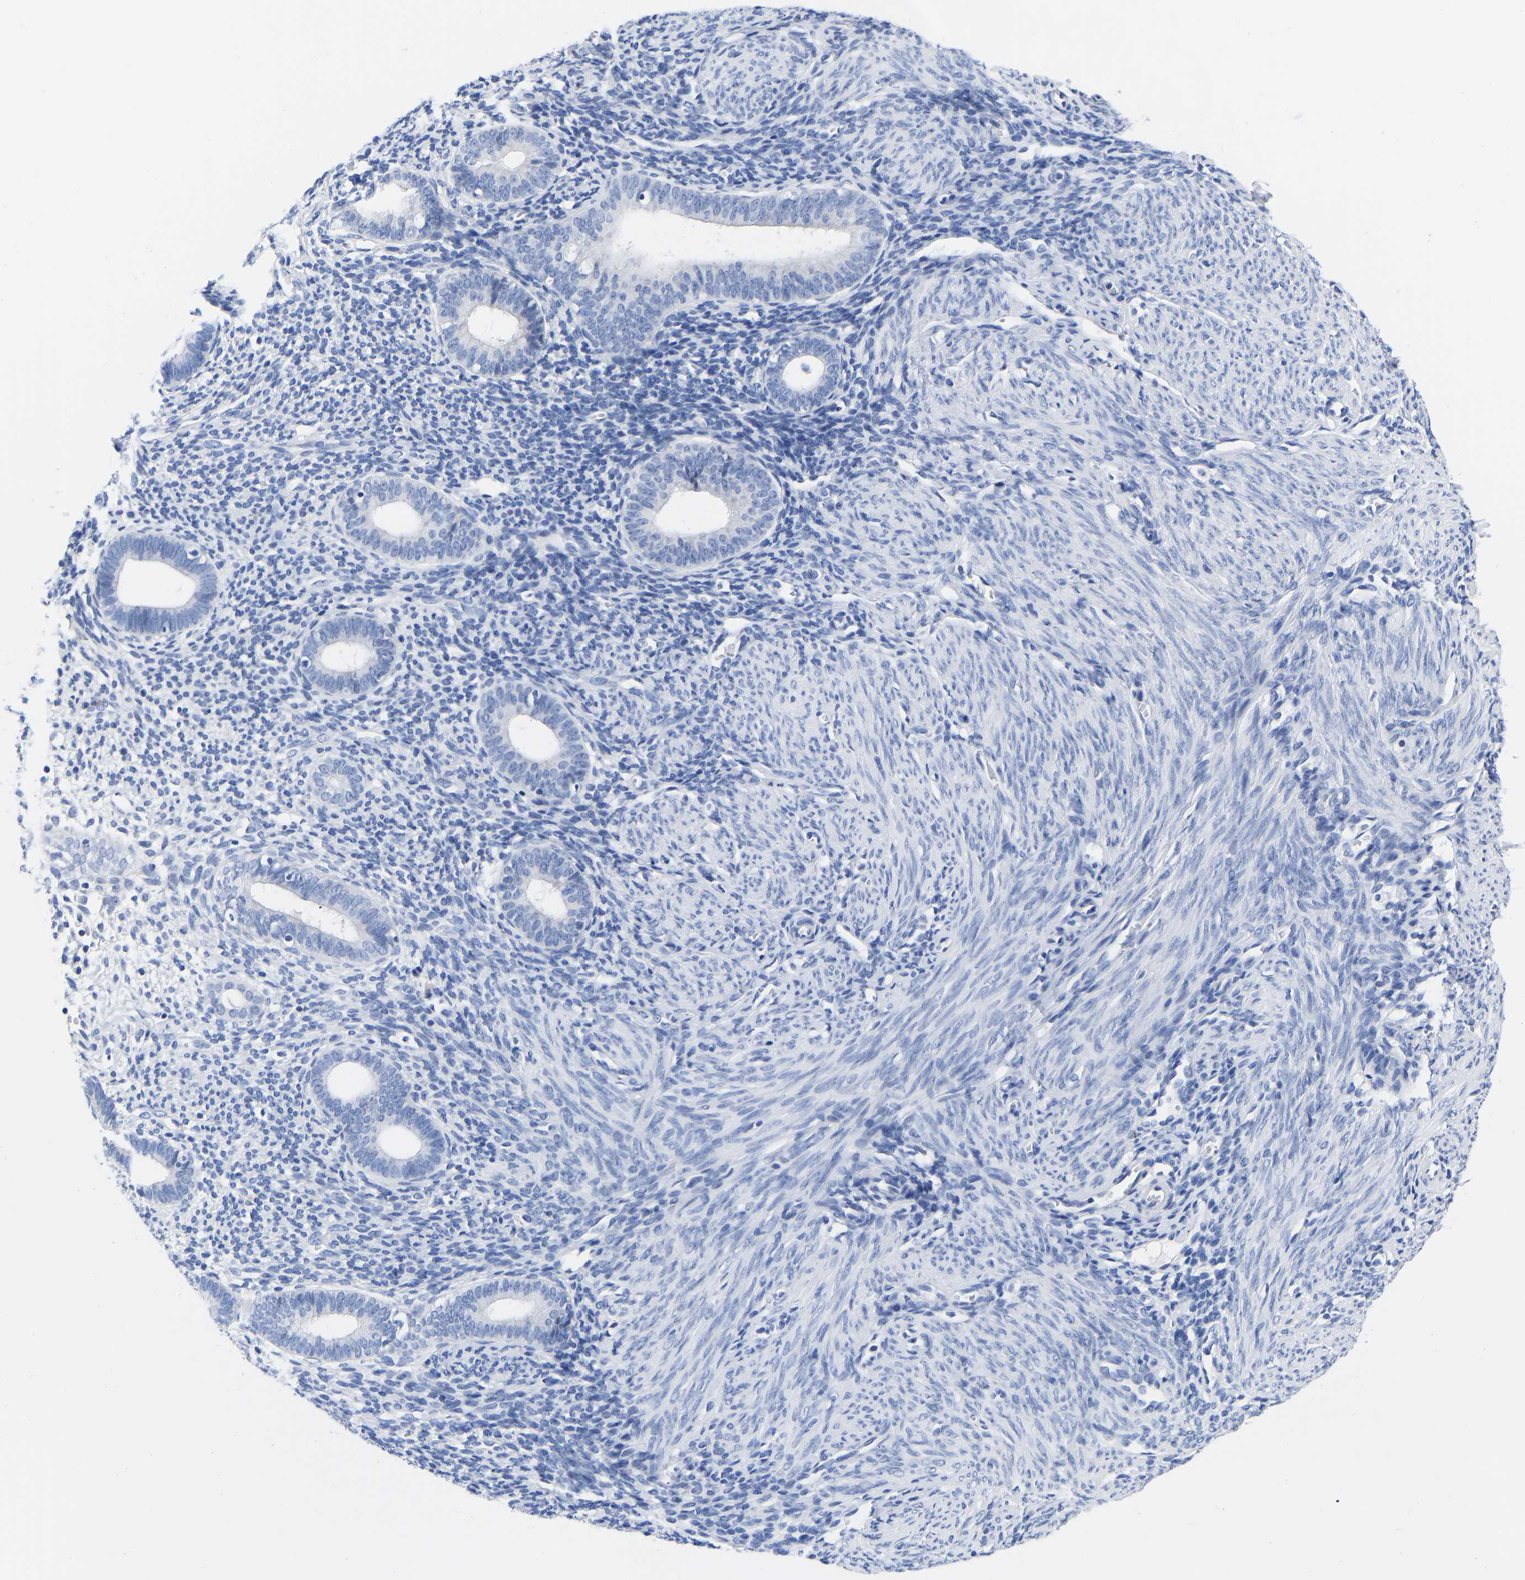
{"staining": {"intensity": "negative", "quantity": "none", "location": "none"}, "tissue": "endometrium", "cell_type": "Cells in endometrial stroma", "image_type": "normal", "snomed": [{"axis": "morphology", "description": "Normal tissue, NOS"}, {"axis": "morphology", "description": "Adenocarcinoma, NOS"}, {"axis": "topography", "description": "Endometrium"}], "caption": "Micrograph shows no significant protein staining in cells in endometrial stroma of benign endometrium.", "gene": "GPA33", "patient": {"sex": "female", "age": 57}}